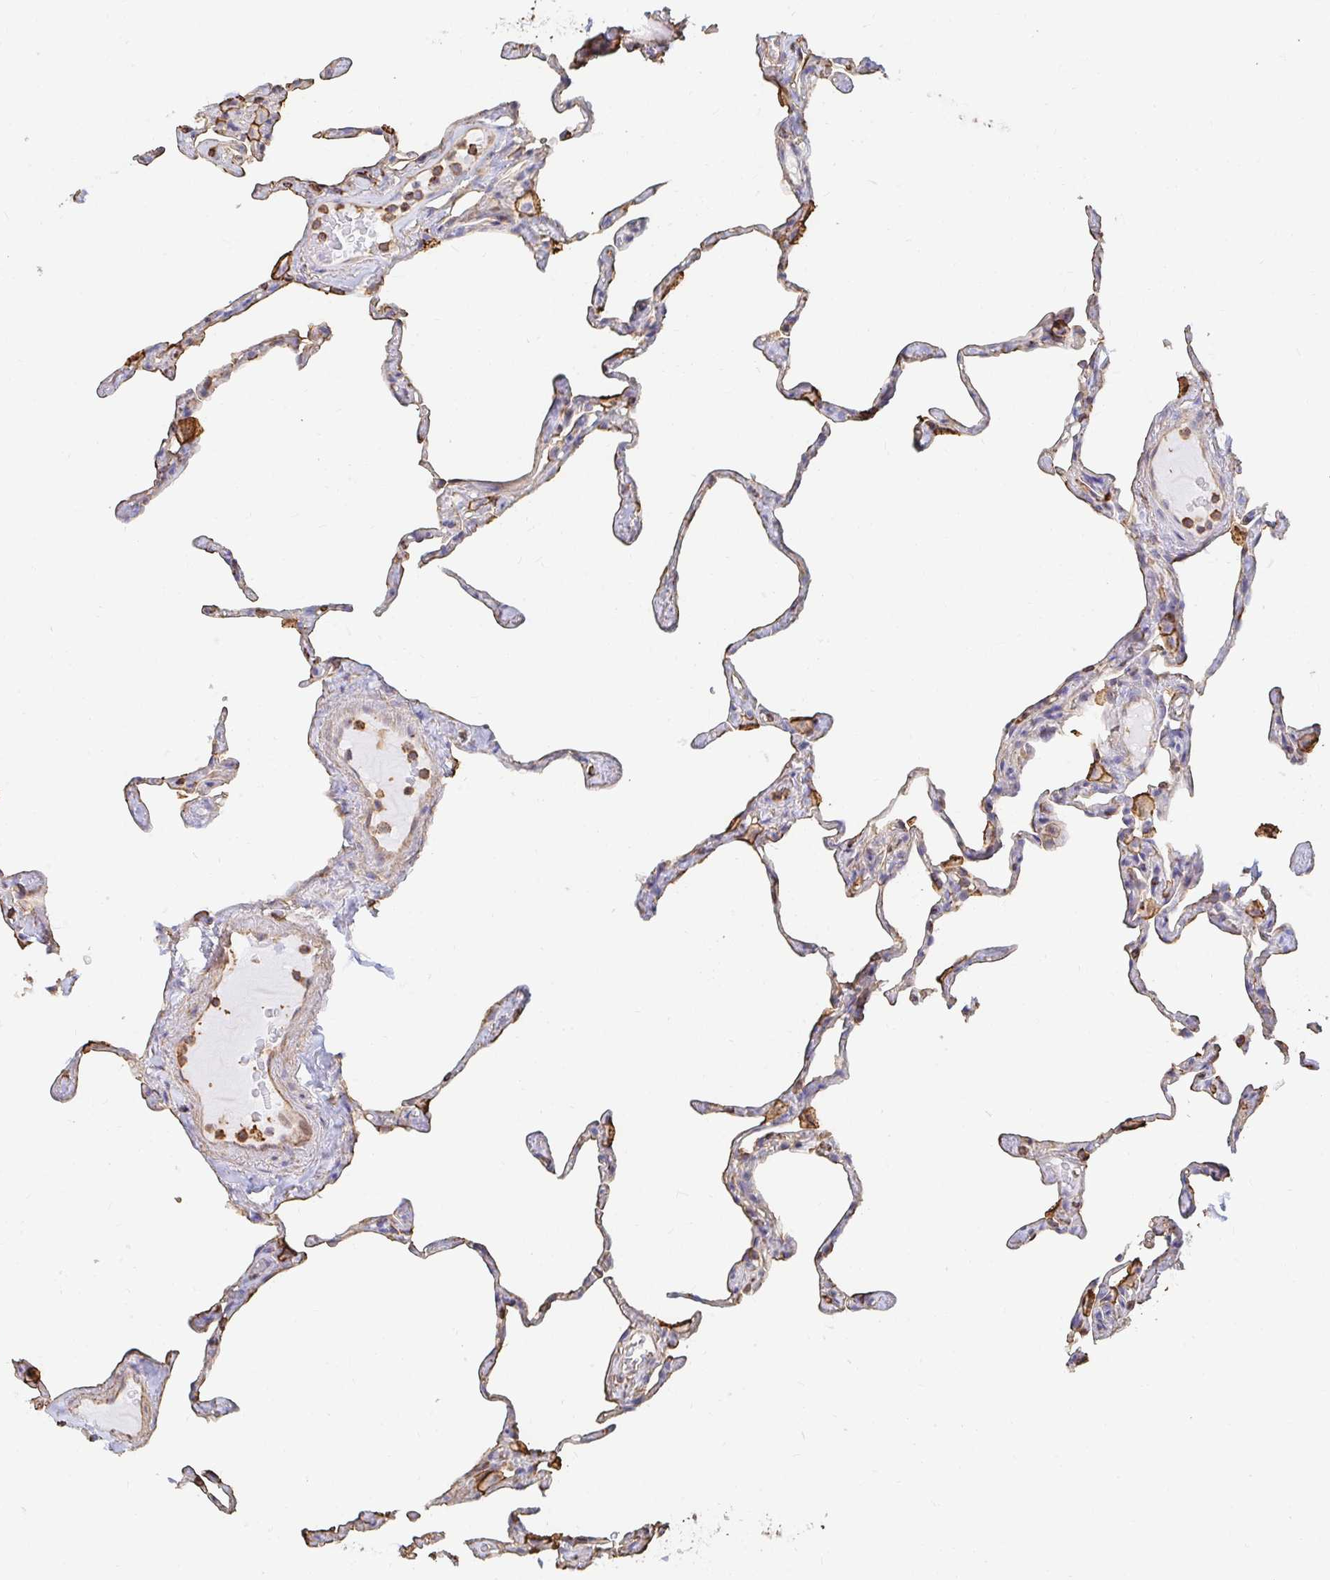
{"staining": {"intensity": "moderate", "quantity": "25%-75%", "location": "cytoplasmic/membranous"}, "tissue": "lung", "cell_type": "Alveolar cells", "image_type": "normal", "snomed": [{"axis": "morphology", "description": "Normal tissue, NOS"}, {"axis": "topography", "description": "Lung"}], "caption": "Alveolar cells reveal medium levels of moderate cytoplasmic/membranous expression in about 25%-75% of cells in normal human lung.", "gene": "PTPN14", "patient": {"sex": "male", "age": 65}}